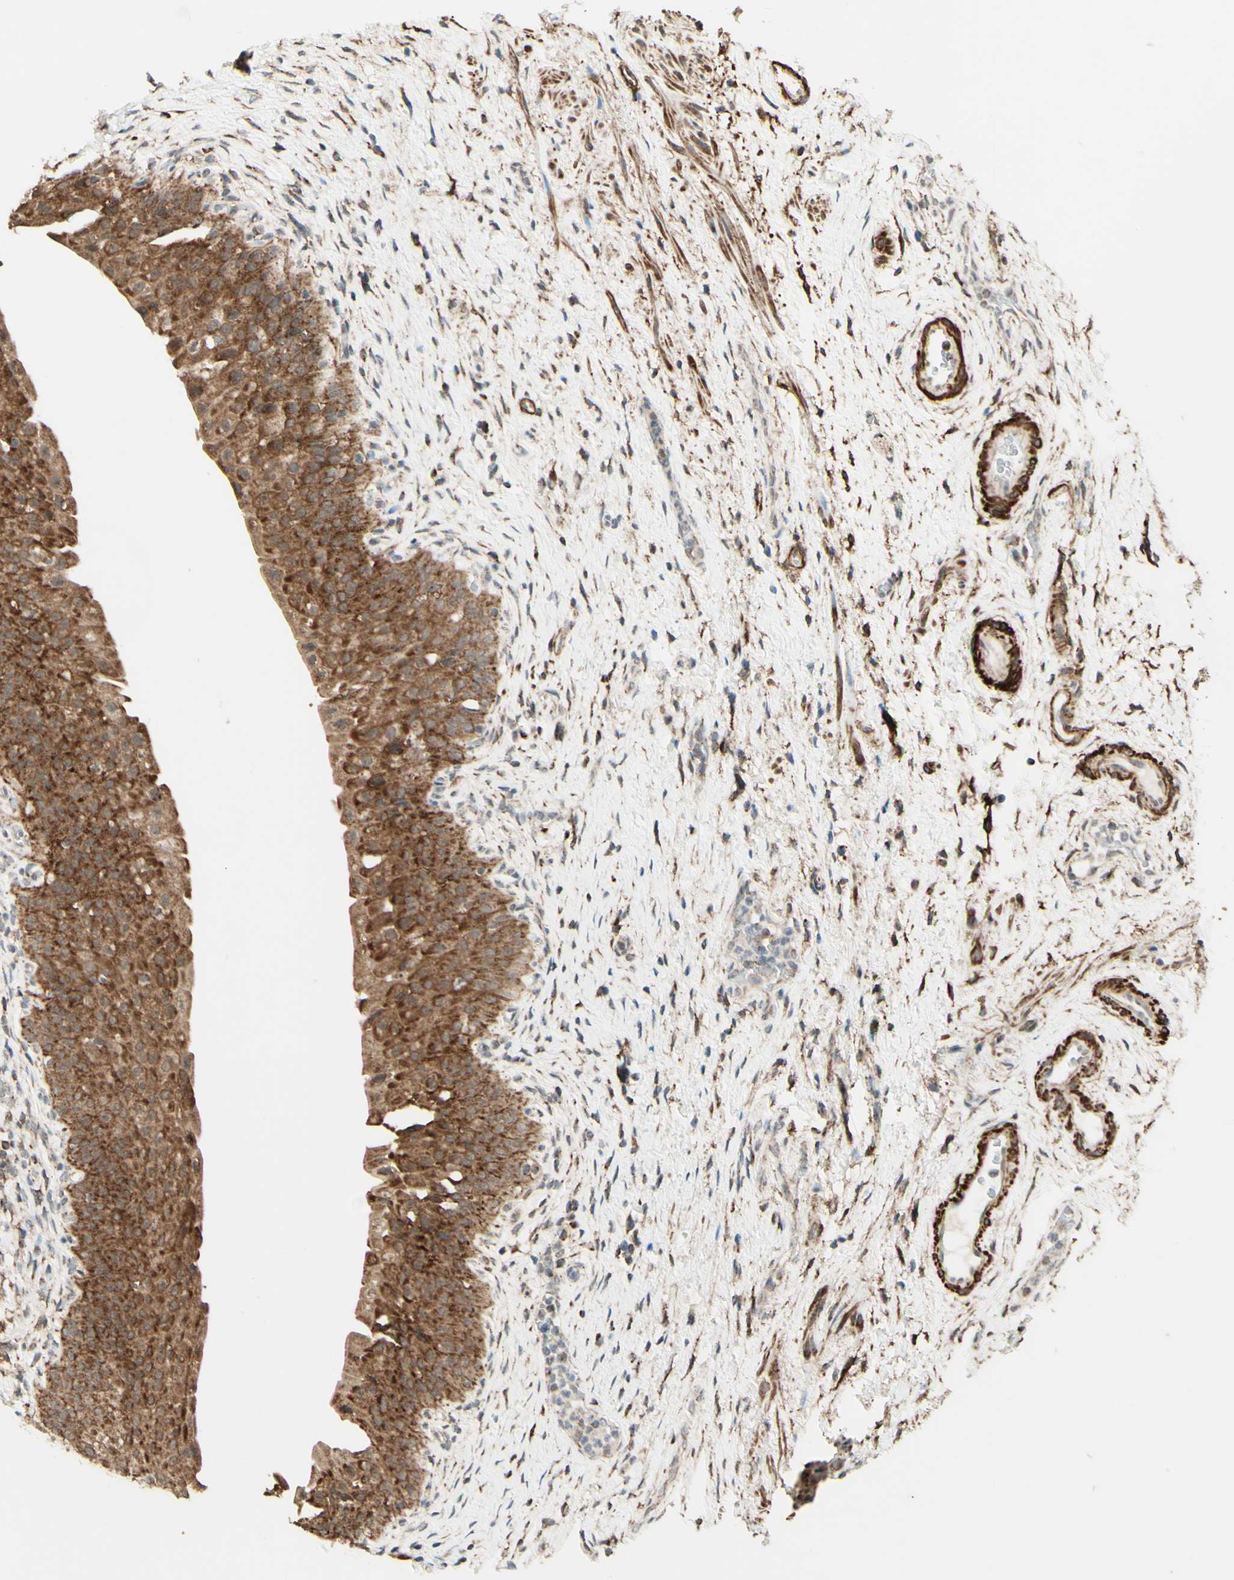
{"staining": {"intensity": "moderate", "quantity": ">75%", "location": "cytoplasmic/membranous"}, "tissue": "urinary bladder", "cell_type": "Urothelial cells", "image_type": "normal", "snomed": [{"axis": "morphology", "description": "Normal tissue, NOS"}, {"axis": "morphology", "description": "Urothelial carcinoma, High grade"}, {"axis": "topography", "description": "Urinary bladder"}], "caption": "A photomicrograph of urinary bladder stained for a protein displays moderate cytoplasmic/membranous brown staining in urothelial cells. (Stains: DAB (3,3'-diaminobenzidine) in brown, nuclei in blue, Microscopy: brightfield microscopy at high magnification).", "gene": "DHRS3", "patient": {"sex": "male", "age": 46}}